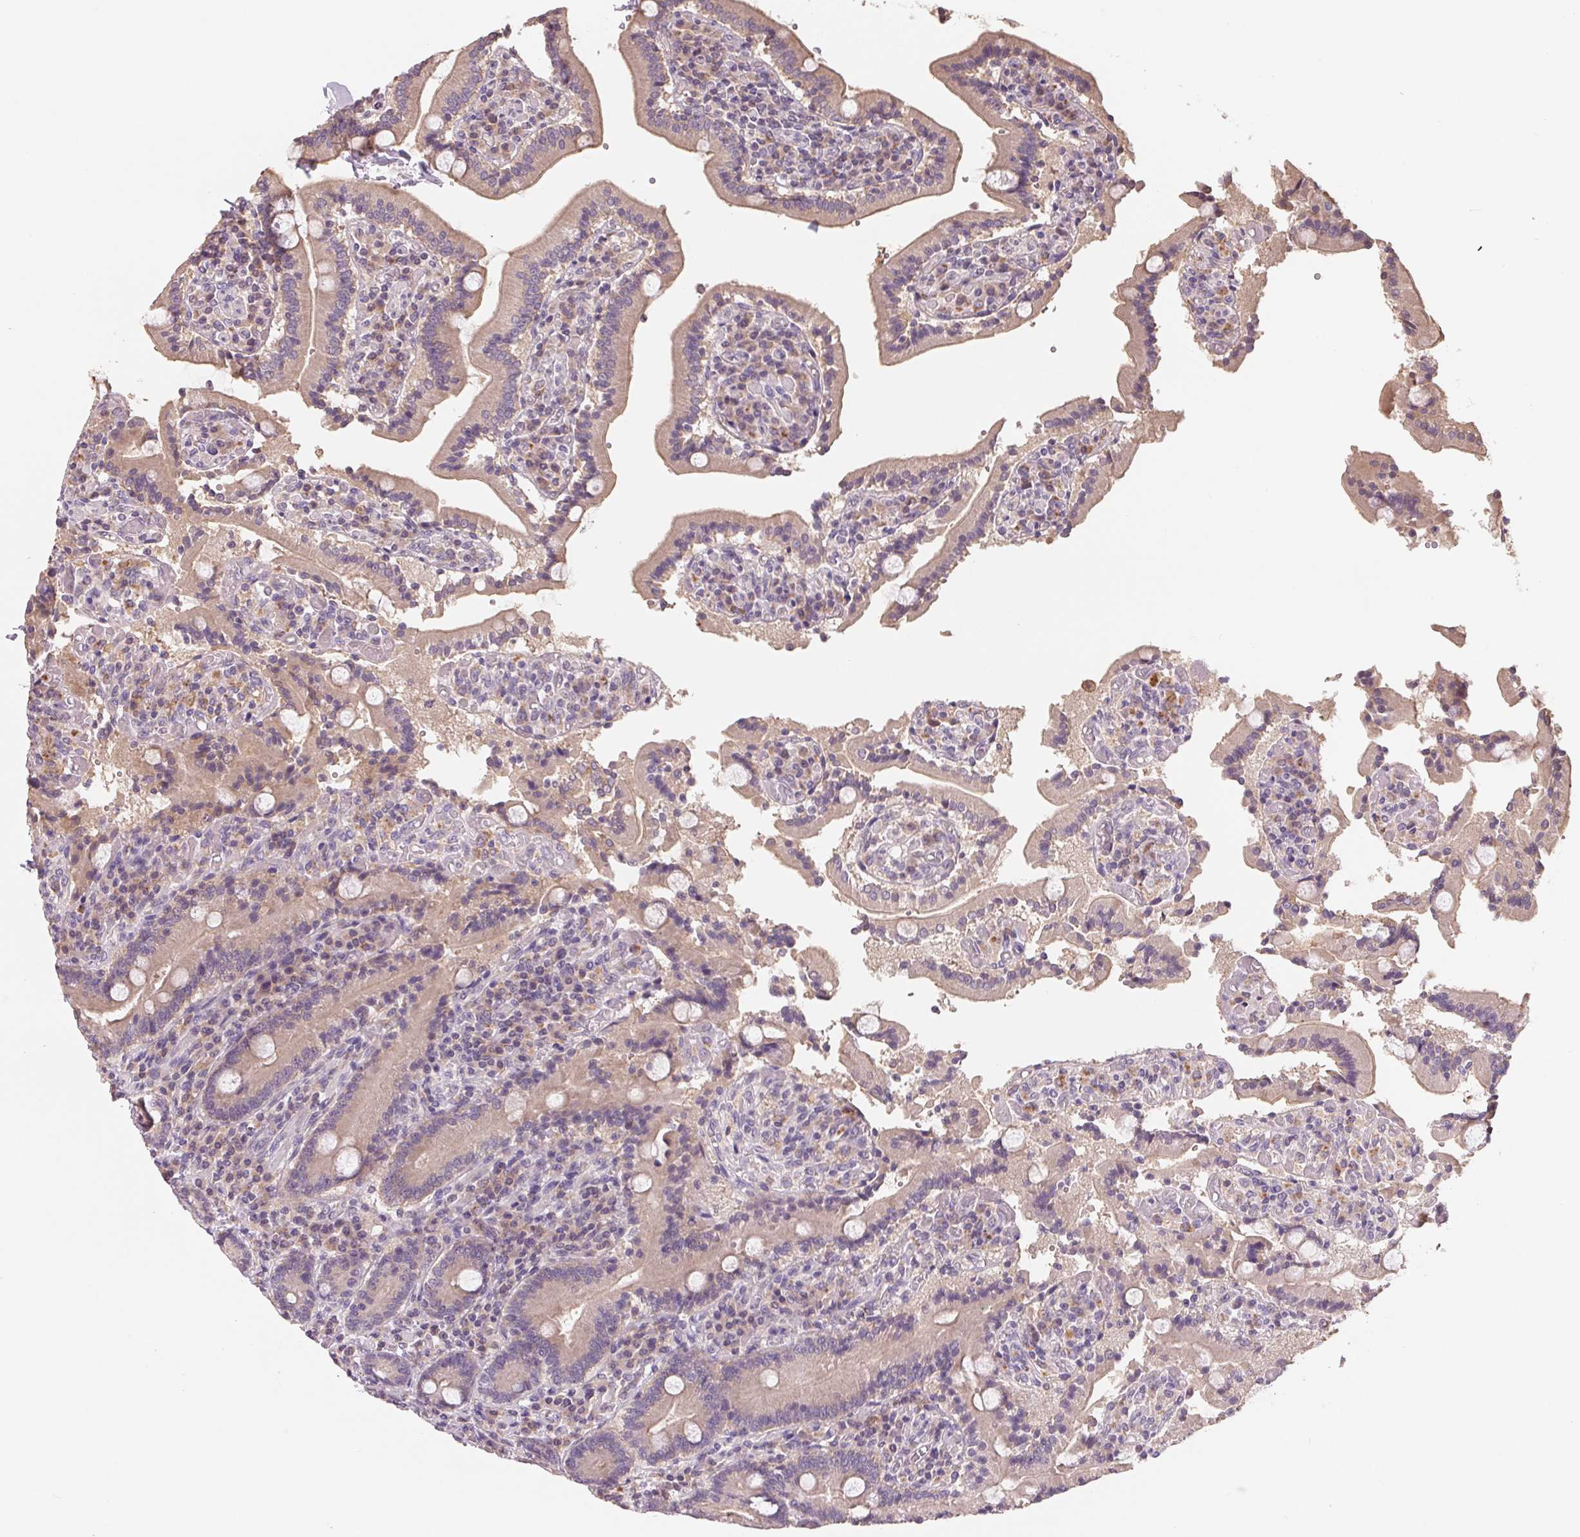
{"staining": {"intensity": "moderate", "quantity": "<25%", "location": "cytoplasmic/membranous"}, "tissue": "duodenum", "cell_type": "Glandular cells", "image_type": "normal", "snomed": [{"axis": "morphology", "description": "Normal tissue, NOS"}, {"axis": "topography", "description": "Duodenum"}], "caption": "The histopathology image reveals a brown stain indicating the presence of a protein in the cytoplasmic/membranous of glandular cells in duodenum.", "gene": "VTCN1", "patient": {"sex": "female", "age": 62}}